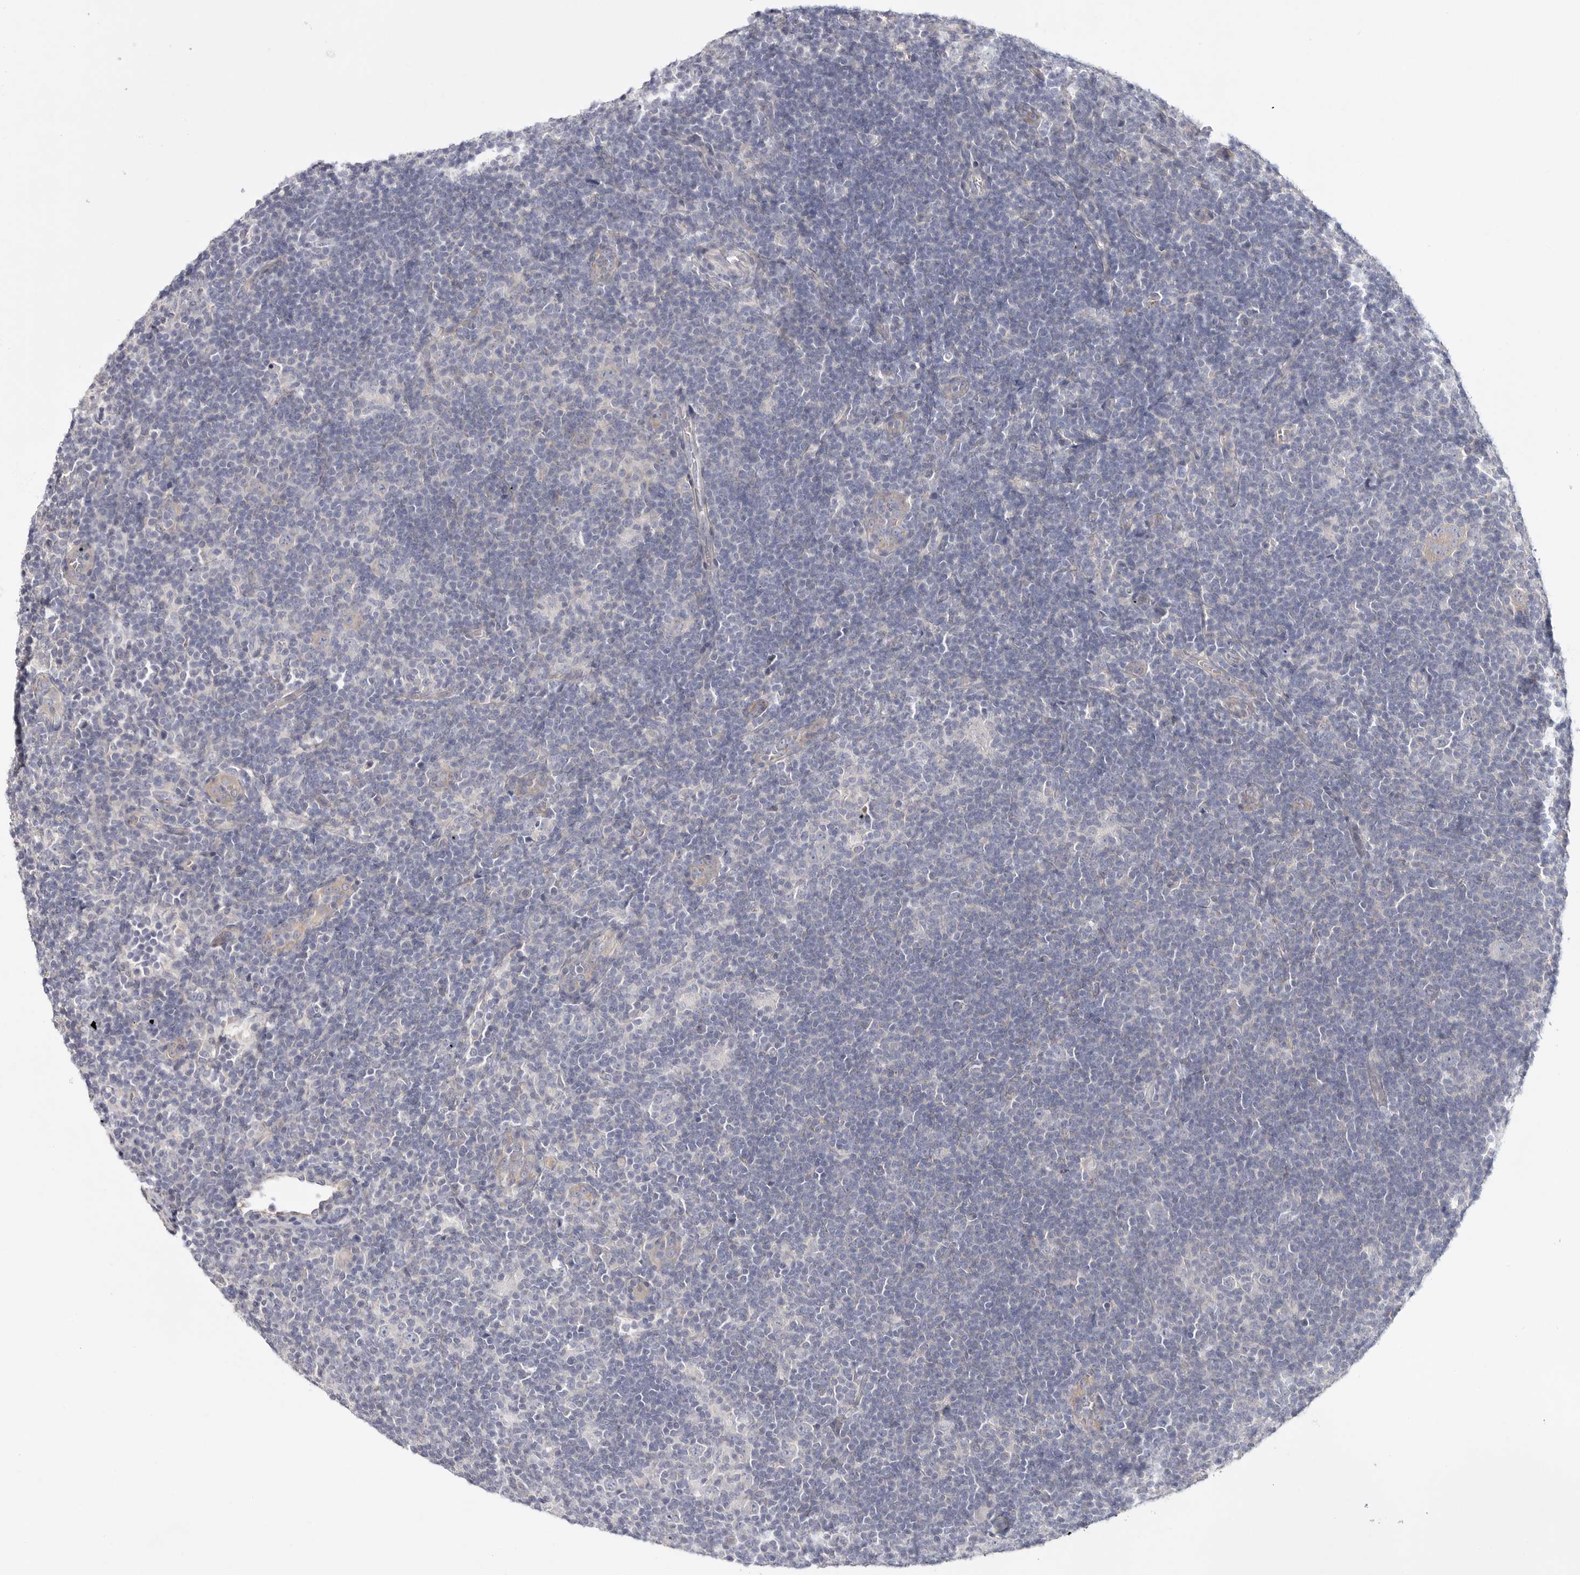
{"staining": {"intensity": "negative", "quantity": "none", "location": "none"}, "tissue": "lymphoma", "cell_type": "Tumor cells", "image_type": "cancer", "snomed": [{"axis": "morphology", "description": "Hodgkin's disease, NOS"}, {"axis": "topography", "description": "Lymph node"}], "caption": "The micrograph shows no significant expression in tumor cells of Hodgkin's disease.", "gene": "ELP3", "patient": {"sex": "female", "age": 57}}